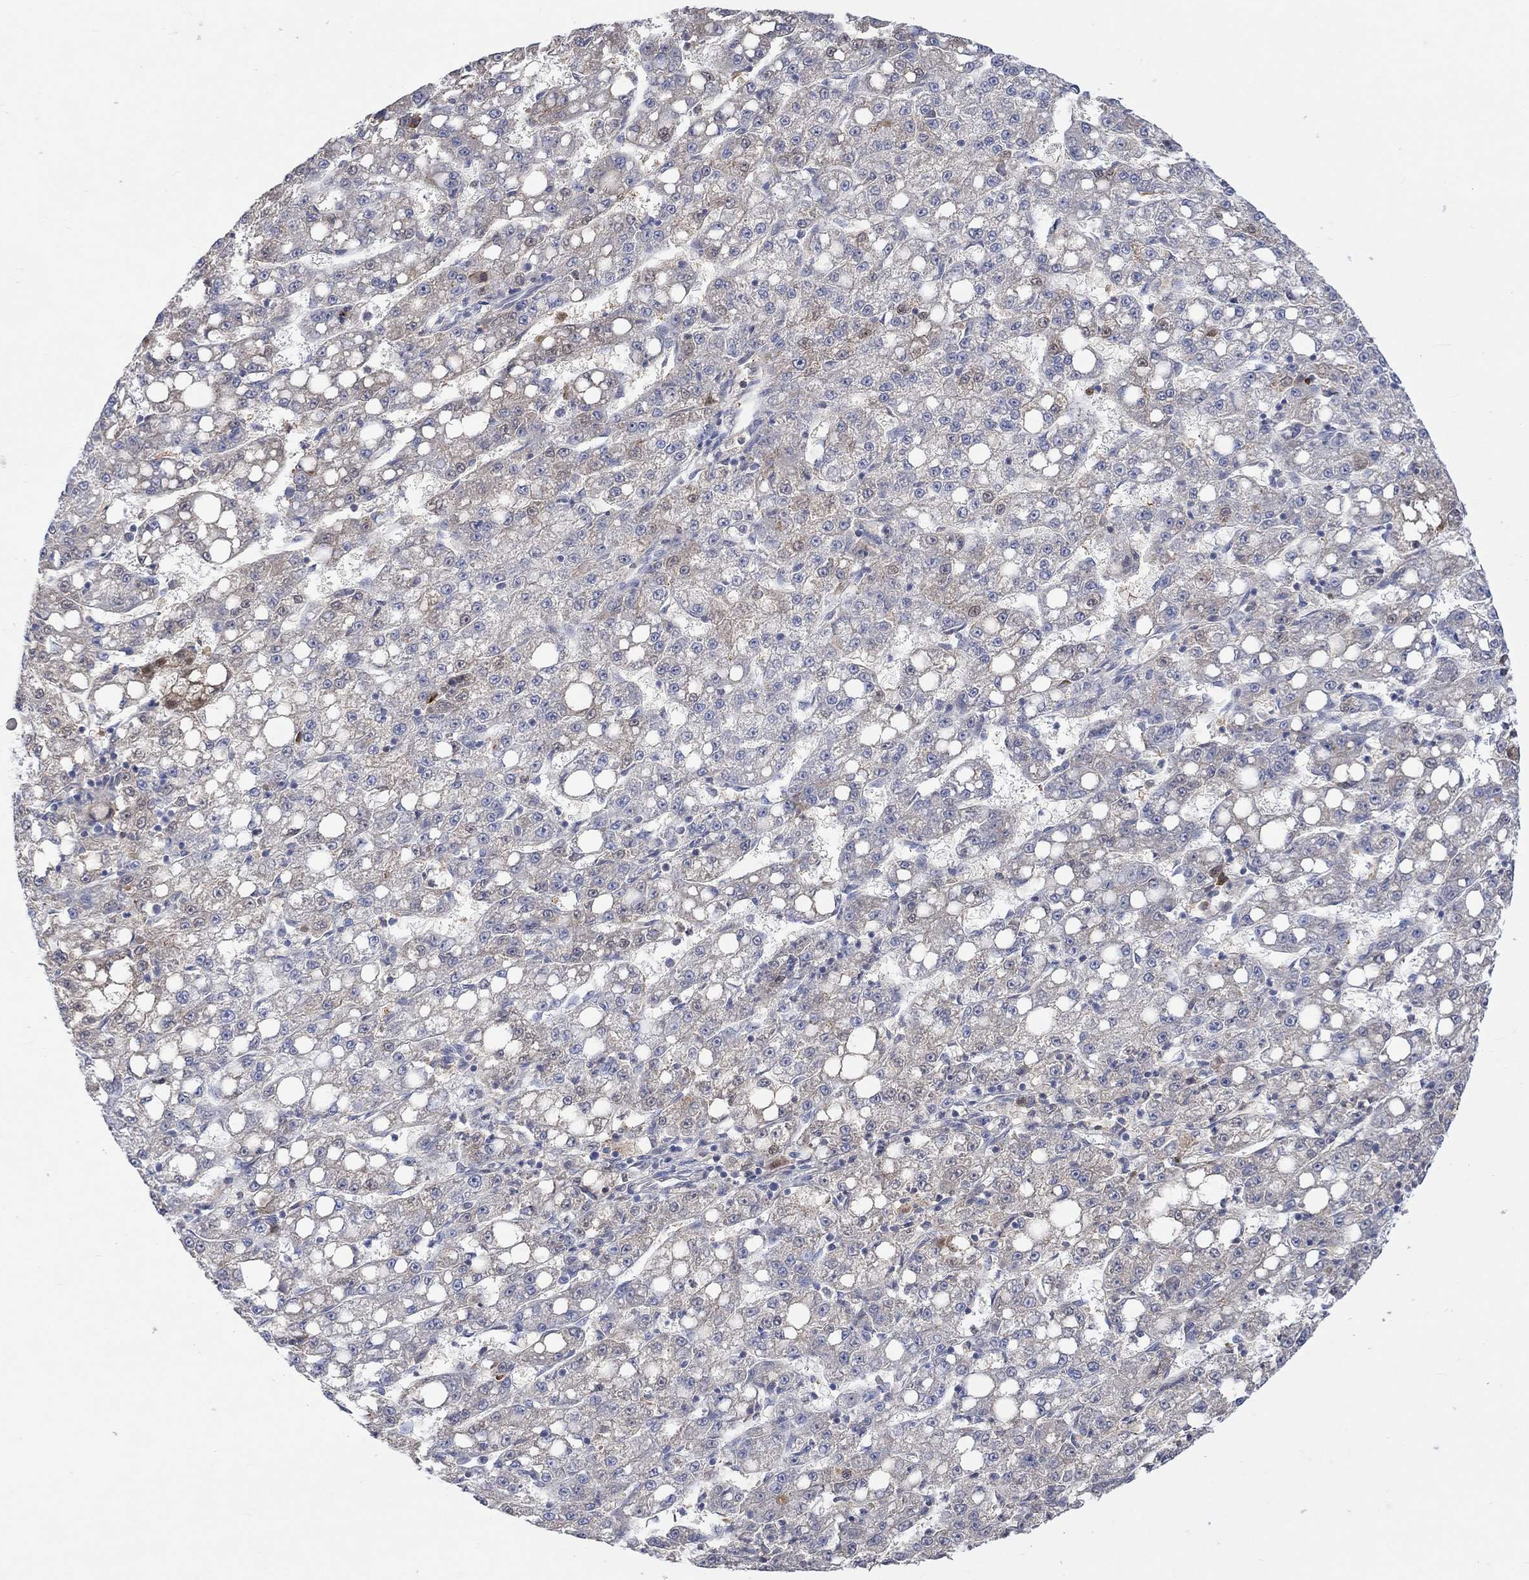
{"staining": {"intensity": "moderate", "quantity": "<25%", "location": "cytoplasmic/membranous"}, "tissue": "liver cancer", "cell_type": "Tumor cells", "image_type": "cancer", "snomed": [{"axis": "morphology", "description": "Carcinoma, Hepatocellular, NOS"}, {"axis": "topography", "description": "Liver"}], "caption": "Protein expression analysis of human liver hepatocellular carcinoma reveals moderate cytoplasmic/membranous staining in about <25% of tumor cells. The staining was performed using DAB (3,3'-diaminobenzidine), with brown indicating positive protein expression. Nuclei are stained blue with hematoxylin.", "gene": "MSTN", "patient": {"sex": "female", "age": 65}}